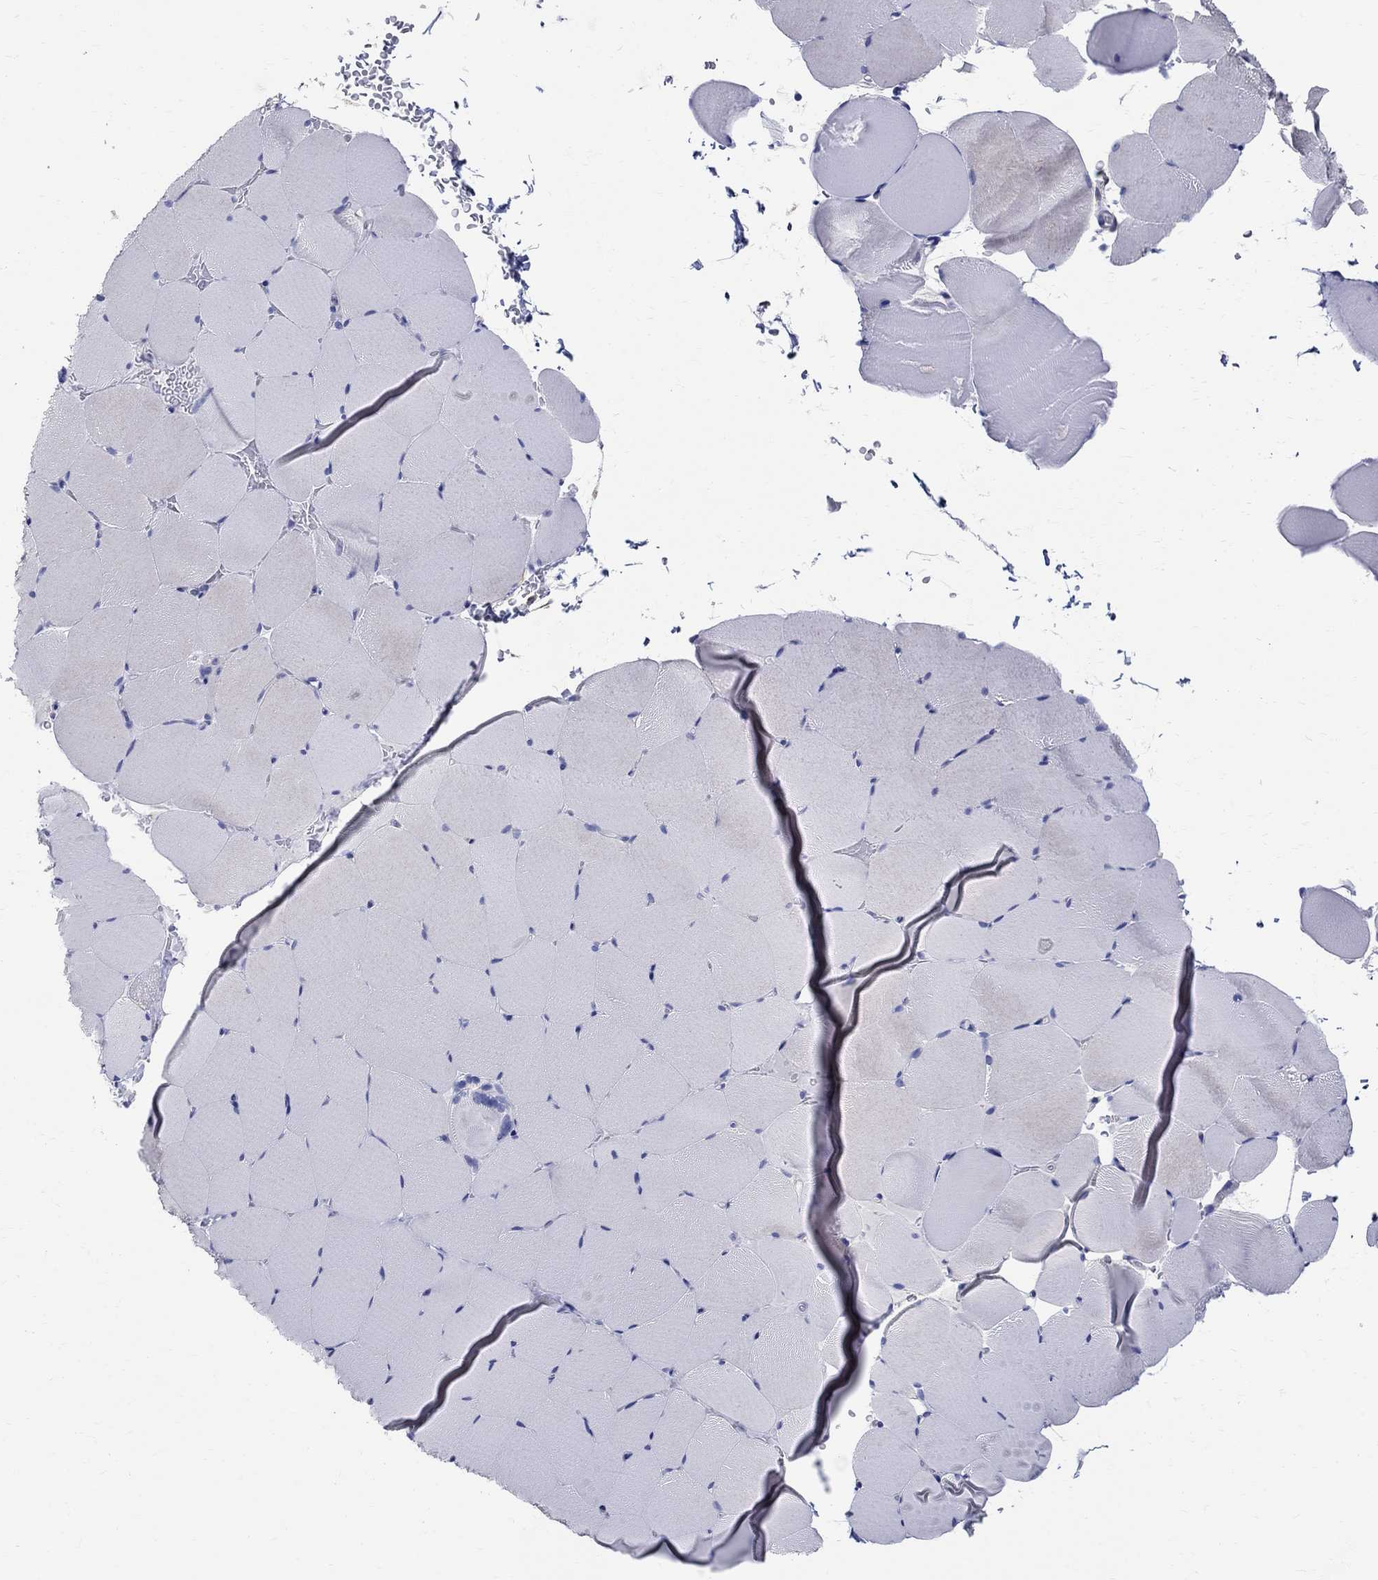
{"staining": {"intensity": "negative", "quantity": "none", "location": "none"}, "tissue": "skeletal muscle", "cell_type": "Myocytes", "image_type": "normal", "snomed": [{"axis": "morphology", "description": "Normal tissue, NOS"}, {"axis": "topography", "description": "Skeletal muscle"}], "caption": "Immunohistochemistry micrograph of unremarkable human skeletal muscle stained for a protein (brown), which shows no positivity in myocytes.", "gene": "SOX2", "patient": {"sex": "female", "age": 37}}